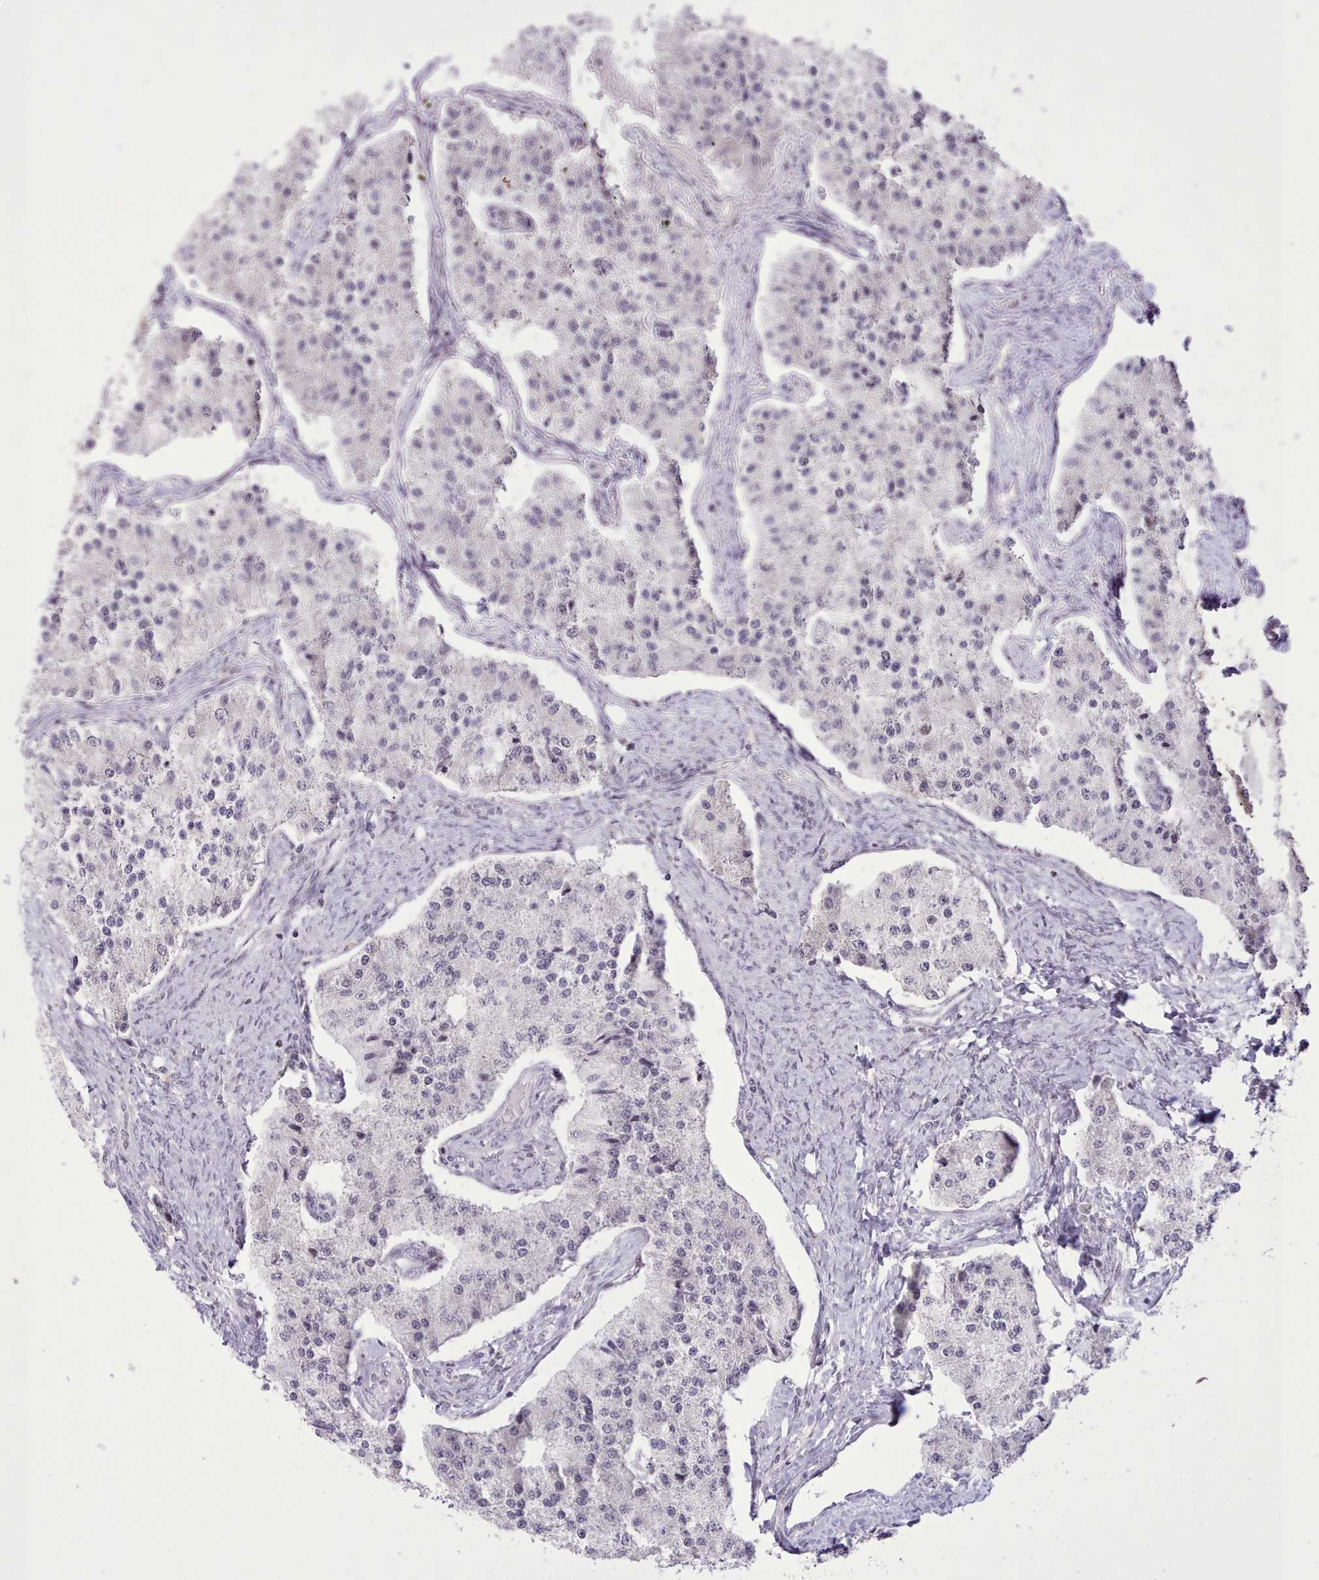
{"staining": {"intensity": "negative", "quantity": "none", "location": "none"}, "tissue": "carcinoid", "cell_type": "Tumor cells", "image_type": "cancer", "snomed": [{"axis": "morphology", "description": "Carcinoid, malignant, NOS"}, {"axis": "topography", "description": "Colon"}], "caption": "Immunohistochemistry photomicrograph of neoplastic tissue: human carcinoid stained with DAB reveals no significant protein staining in tumor cells.", "gene": "TAF15", "patient": {"sex": "female", "age": 52}}